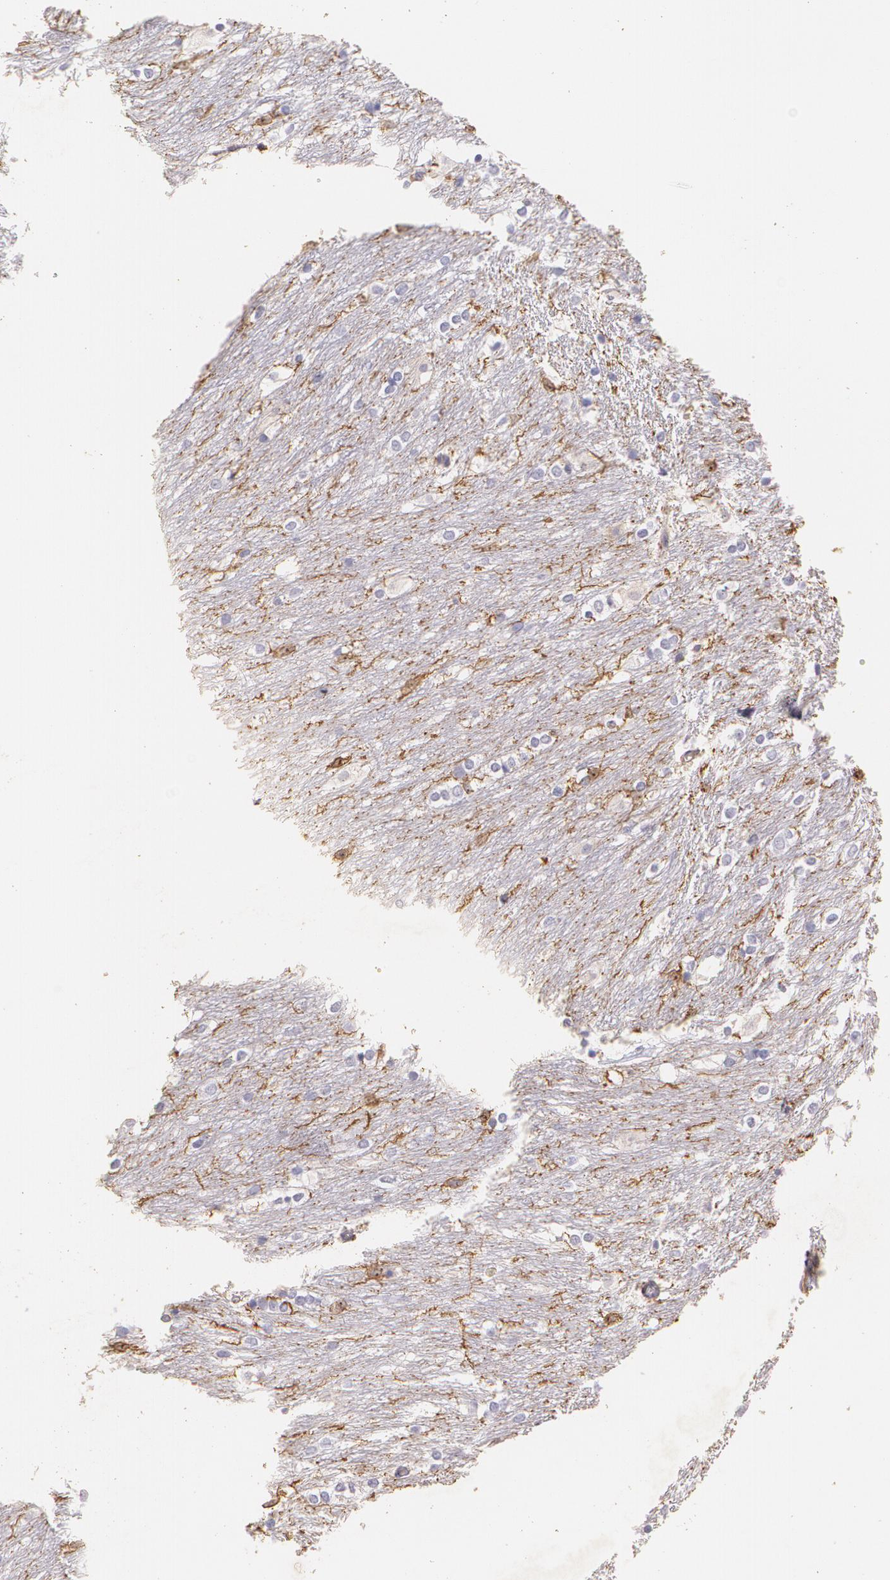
{"staining": {"intensity": "weak", "quantity": "<25%", "location": "cytoplasmic/membranous"}, "tissue": "caudate", "cell_type": "Glial cells", "image_type": "normal", "snomed": [{"axis": "morphology", "description": "Normal tissue, NOS"}, {"axis": "topography", "description": "Lateral ventricle wall"}], "caption": "Immunohistochemistry (IHC) of benign caudate displays no positivity in glial cells. (Immunohistochemistry (IHC), brightfield microscopy, high magnification).", "gene": "TGFBR1", "patient": {"sex": "female", "age": 19}}